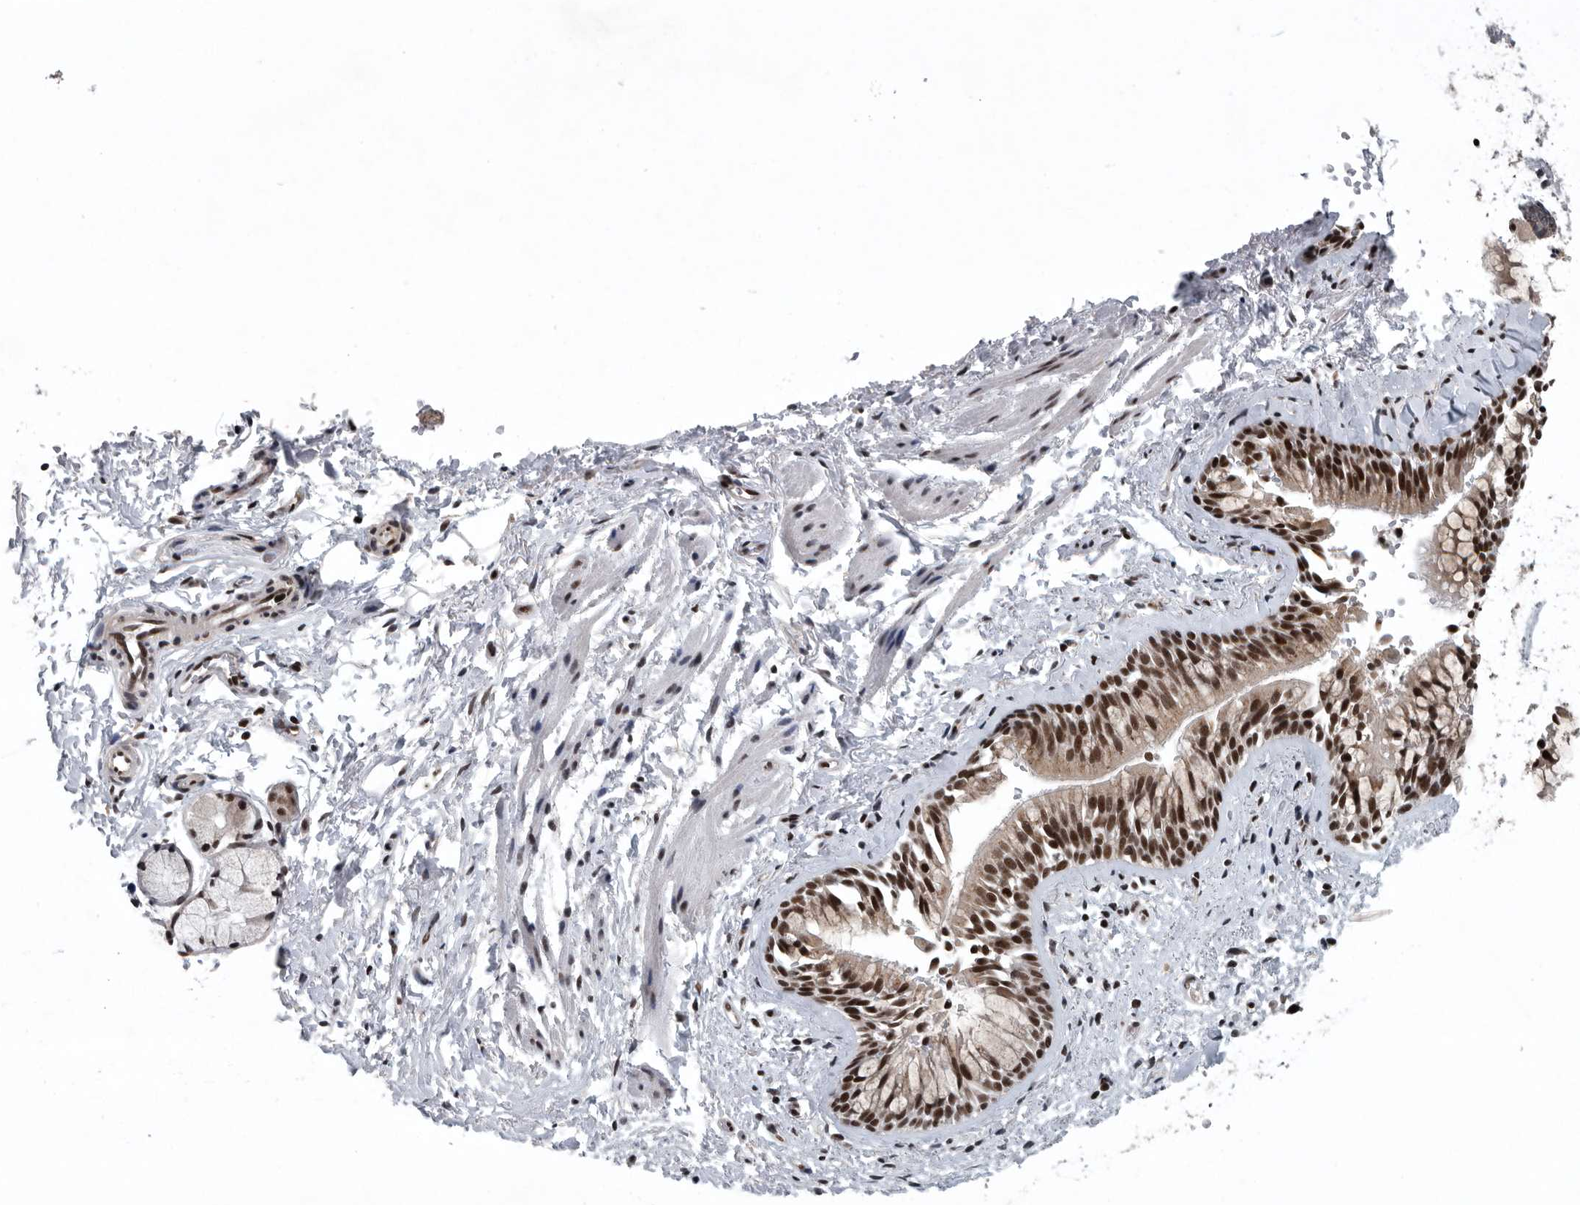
{"staining": {"intensity": "strong", "quantity": "25%-75%", "location": "nuclear"}, "tissue": "bronchus", "cell_type": "Respiratory epithelial cells", "image_type": "normal", "snomed": [{"axis": "morphology", "description": "Normal tissue, NOS"}, {"axis": "morphology", "description": "Inflammation, NOS"}, {"axis": "topography", "description": "Cartilage tissue"}, {"axis": "topography", "description": "Bronchus"}, {"axis": "topography", "description": "Lung"}], "caption": "Benign bronchus was stained to show a protein in brown. There is high levels of strong nuclear positivity in about 25%-75% of respiratory epithelial cells. The staining is performed using DAB brown chromogen to label protein expression. The nuclei are counter-stained blue using hematoxylin.", "gene": "SENP7", "patient": {"sex": "female", "age": 64}}